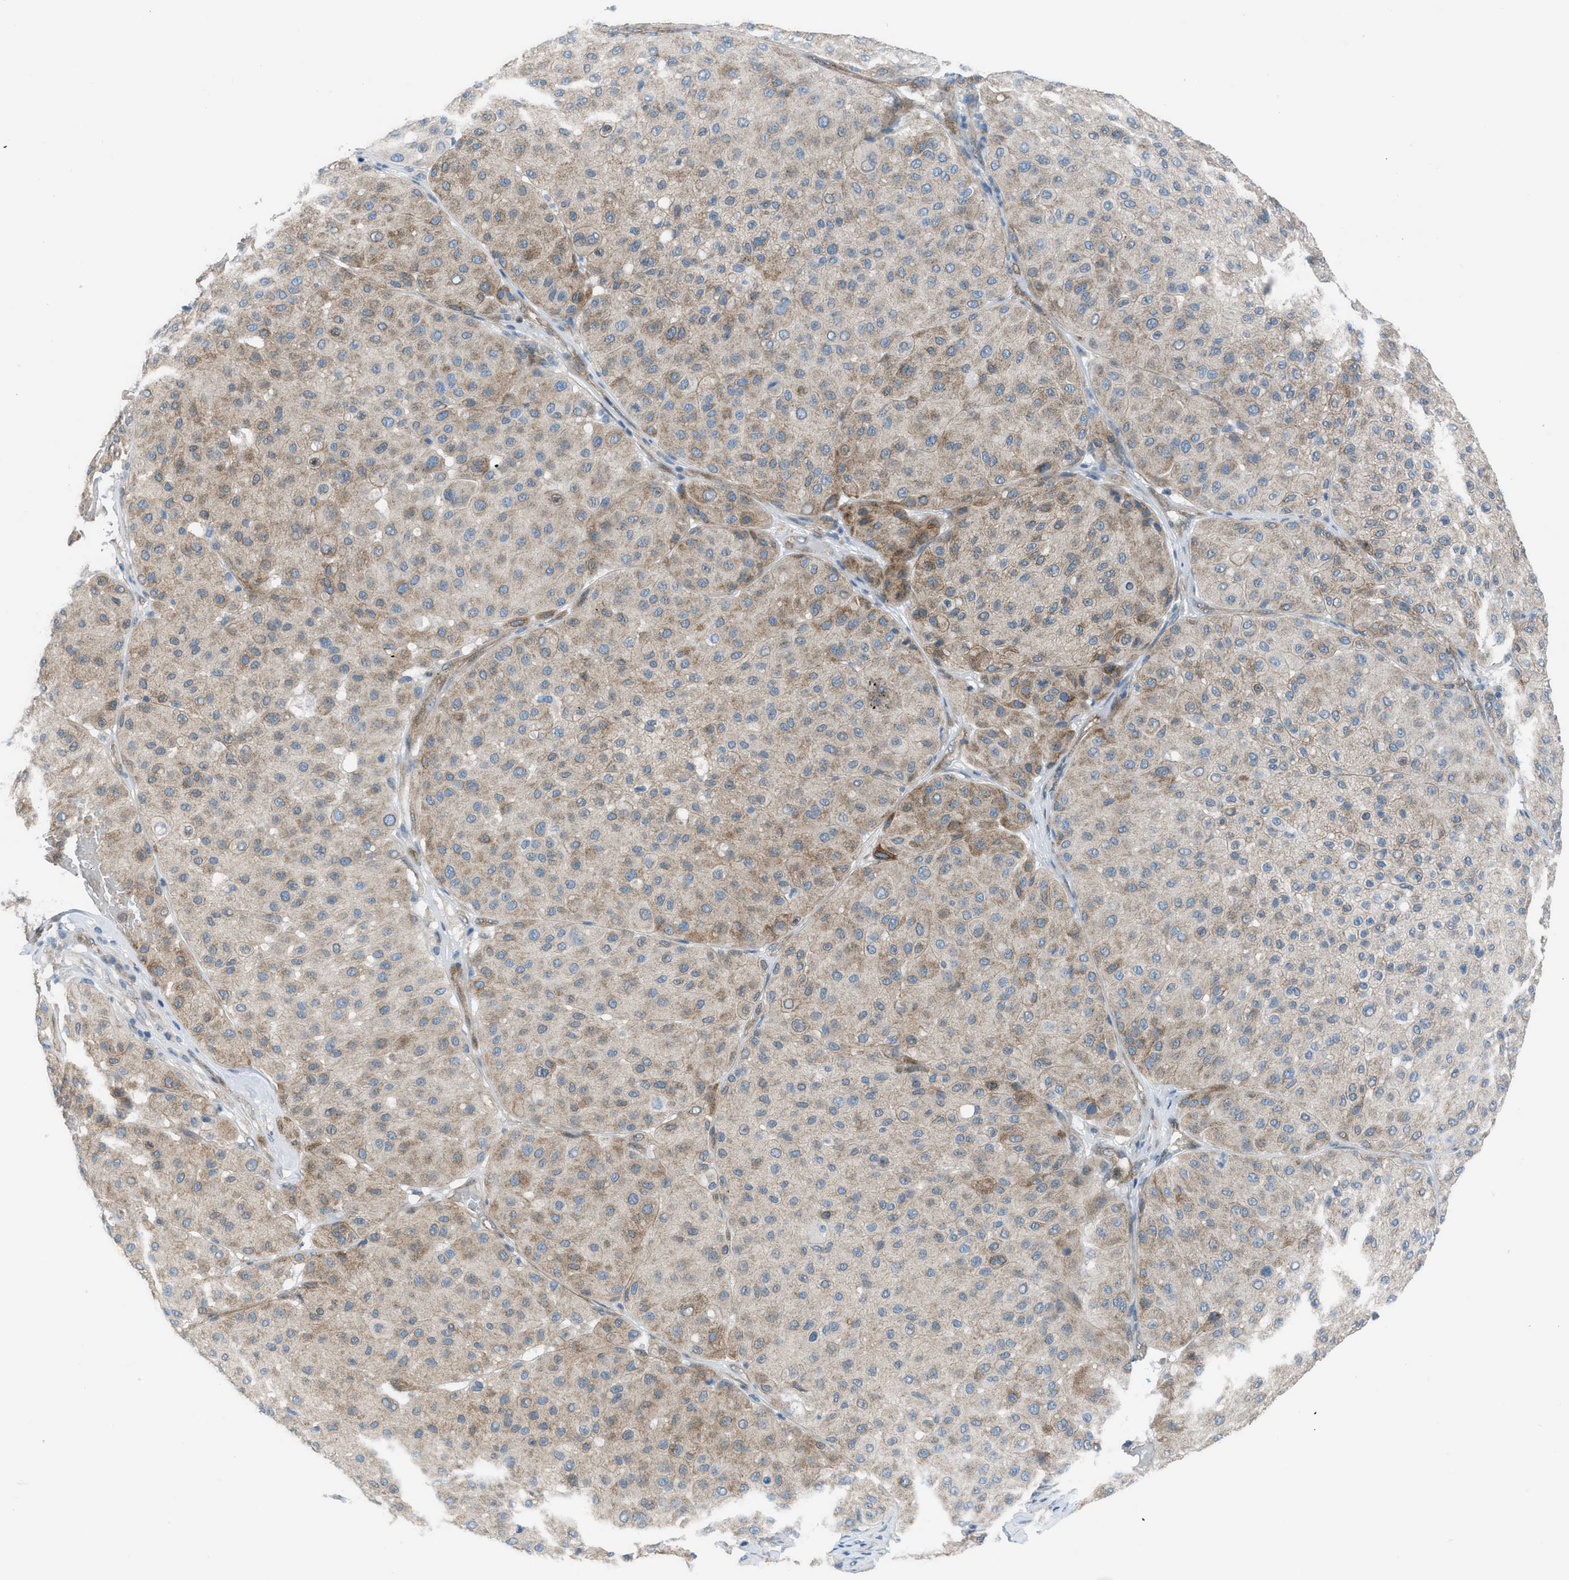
{"staining": {"intensity": "moderate", "quantity": "25%-75%", "location": "cytoplasmic/membranous"}, "tissue": "melanoma", "cell_type": "Tumor cells", "image_type": "cancer", "snomed": [{"axis": "morphology", "description": "Normal tissue, NOS"}, {"axis": "morphology", "description": "Malignant melanoma, Metastatic site"}, {"axis": "topography", "description": "Skin"}], "caption": "This histopathology image displays immunohistochemistry (IHC) staining of human malignant melanoma (metastatic site), with medium moderate cytoplasmic/membranous expression in about 25%-75% of tumor cells.", "gene": "PRKN", "patient": {"sex": "male", "age": 41}}